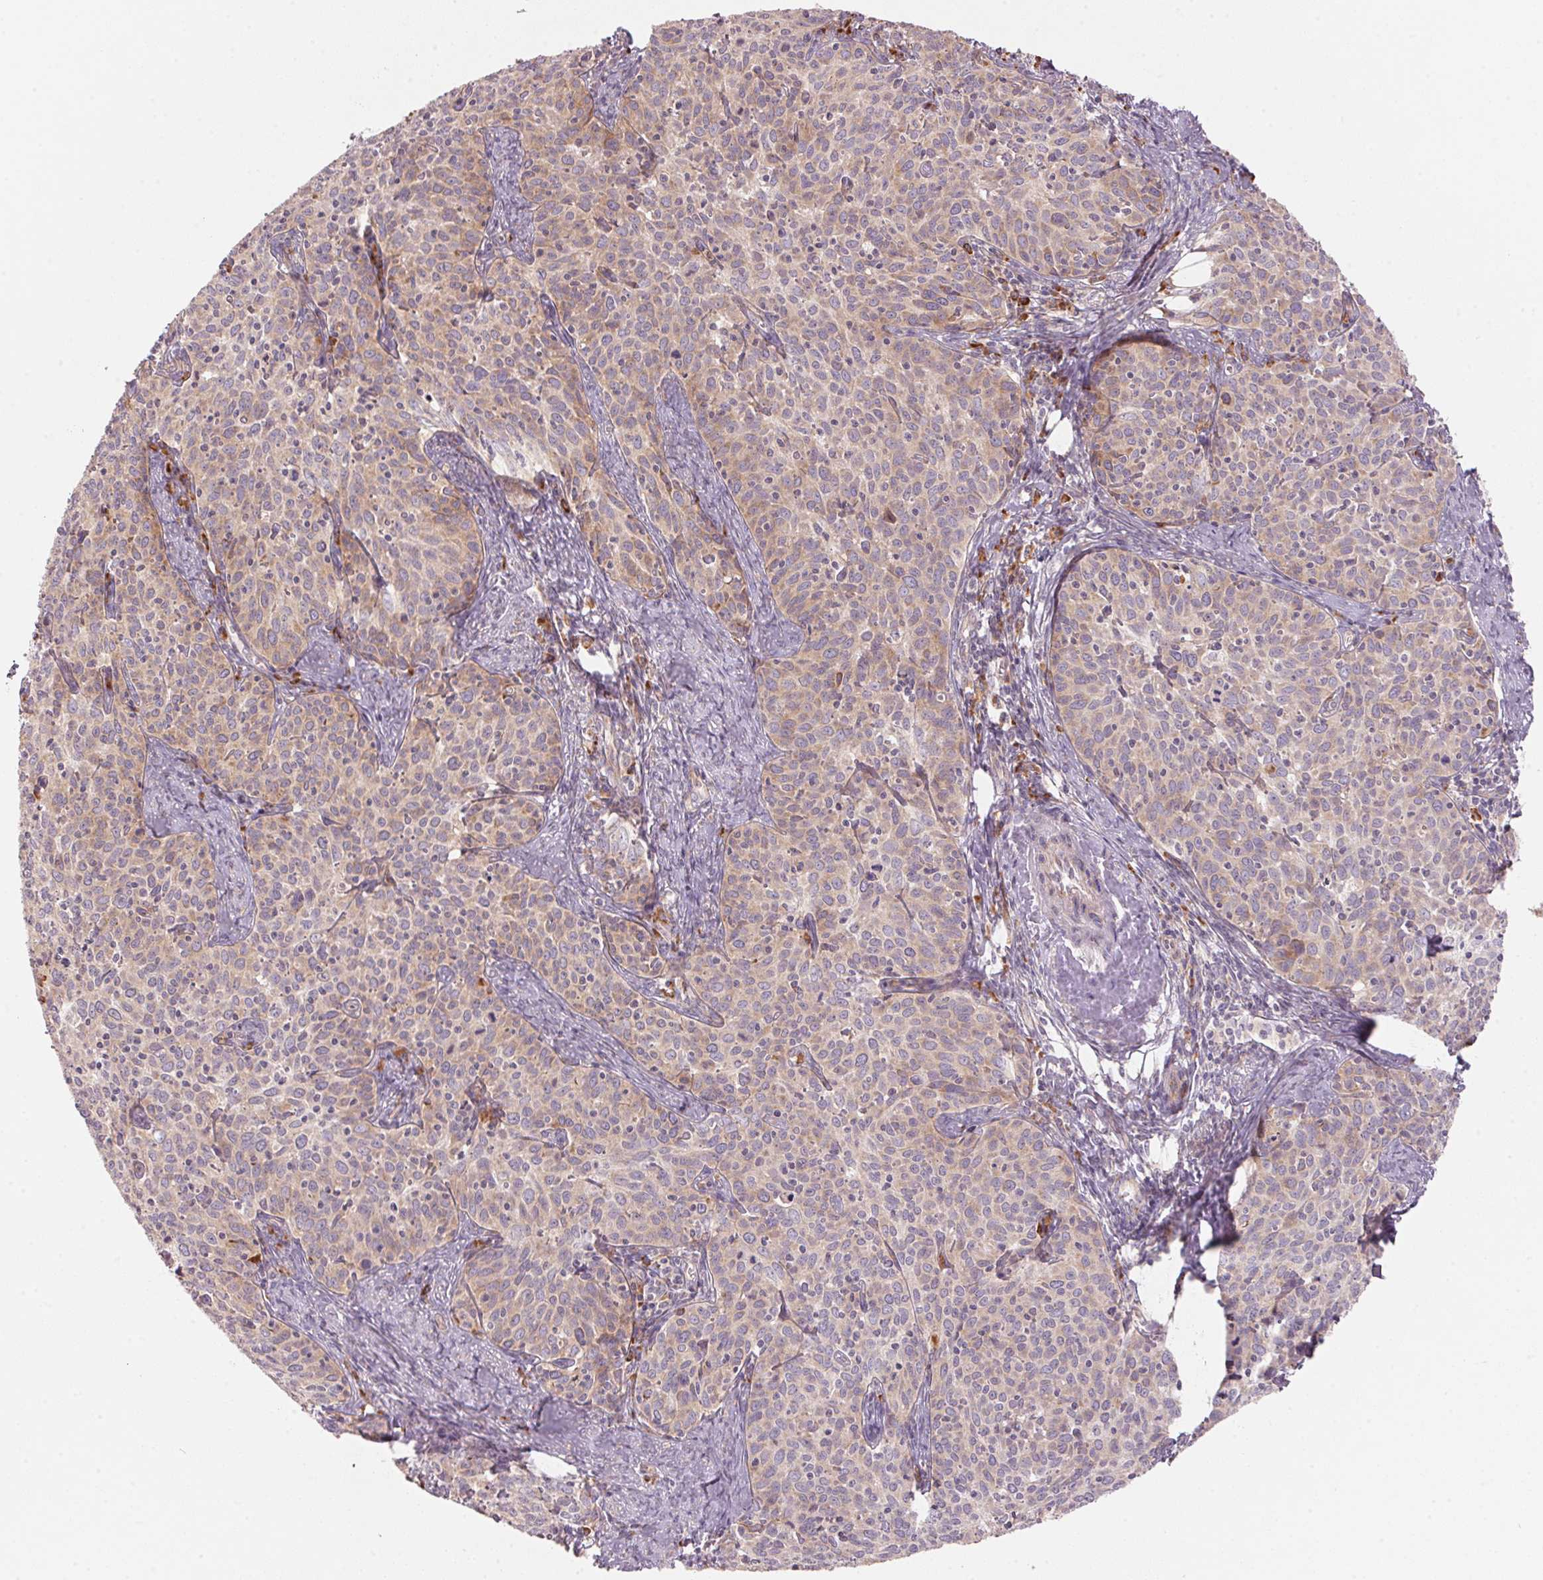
{"staining": {"intensity": "weak", "quantity": ">75%", "location": "cytoplasmic/membranous"}, "tissue": "cervical cancer", "cell_type": "Tumor cells", "image_type": "cancer", "snomed": [{"axis": "morphology", "description": "Squamous cell carcinoma, NOS"}, {"axis": "topography", "description": "Cervix"}], "caption": "The micrograph displays a brown stain indicating the presence of a protein in the cytoplasmic/membranous of tumor cells in cervical cancer.", "gene": "BLOC1S2", "patient": {"sex": "female", "age": 62}}